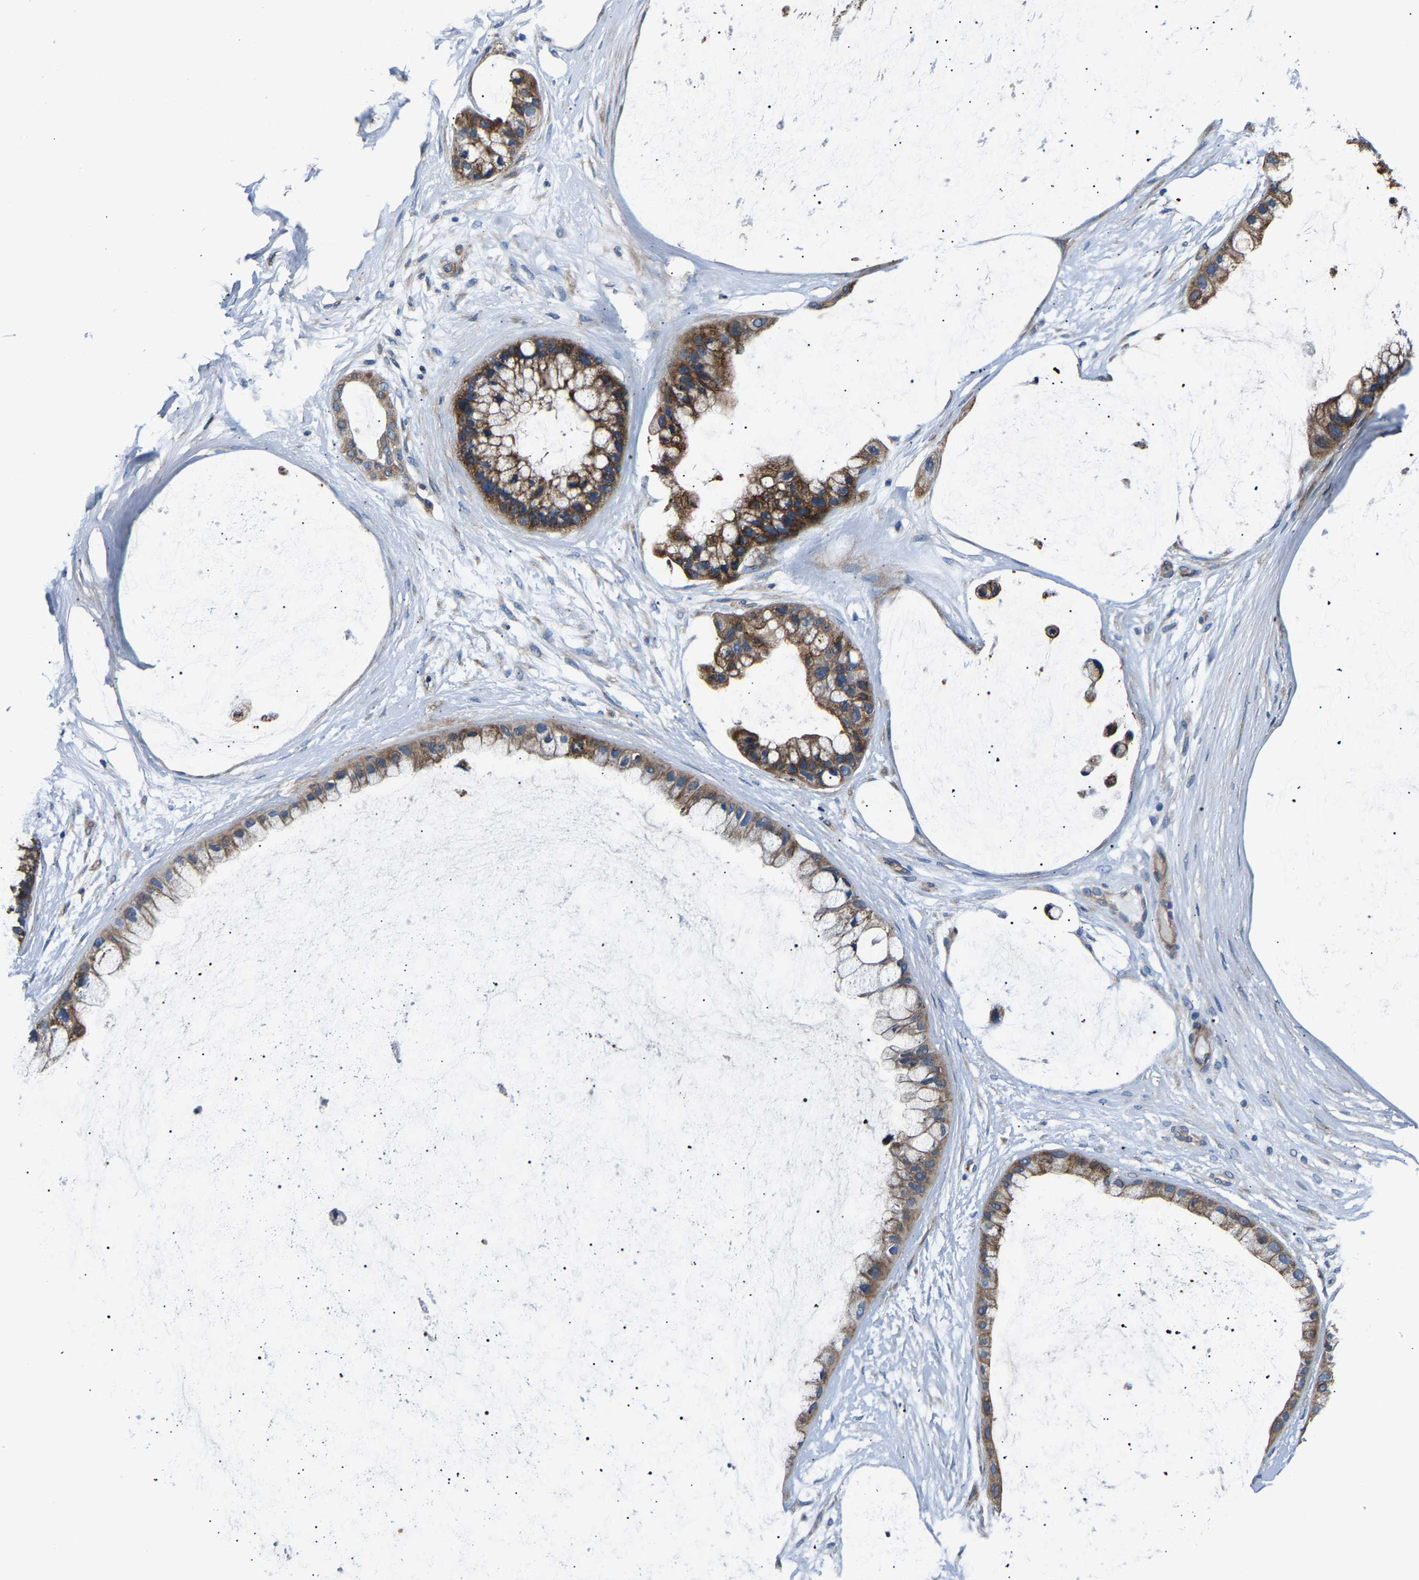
{"staining": {"intensity": "moderate", "quantity": ">75%", "location": "cytoplasmic/membranous"}, "tissue": "ovarian cancer", "cell_type": "Tumor cells", "image_type": "cancer", "snomed": [{"axis": "morphology", "description": "Cystadenocarcinoma, mucinous, NOS"}, {"axis": "topography", "description": "Ovary"}], "caption": "Protein expression analysis of human ovarian mucinous cystadenocarcinoma reveals moderate cytoplasmic/membranous expression in about >75% of tumor cells.", "gene": "GGCT", "patient": {"sex": "female", "age": 39}}